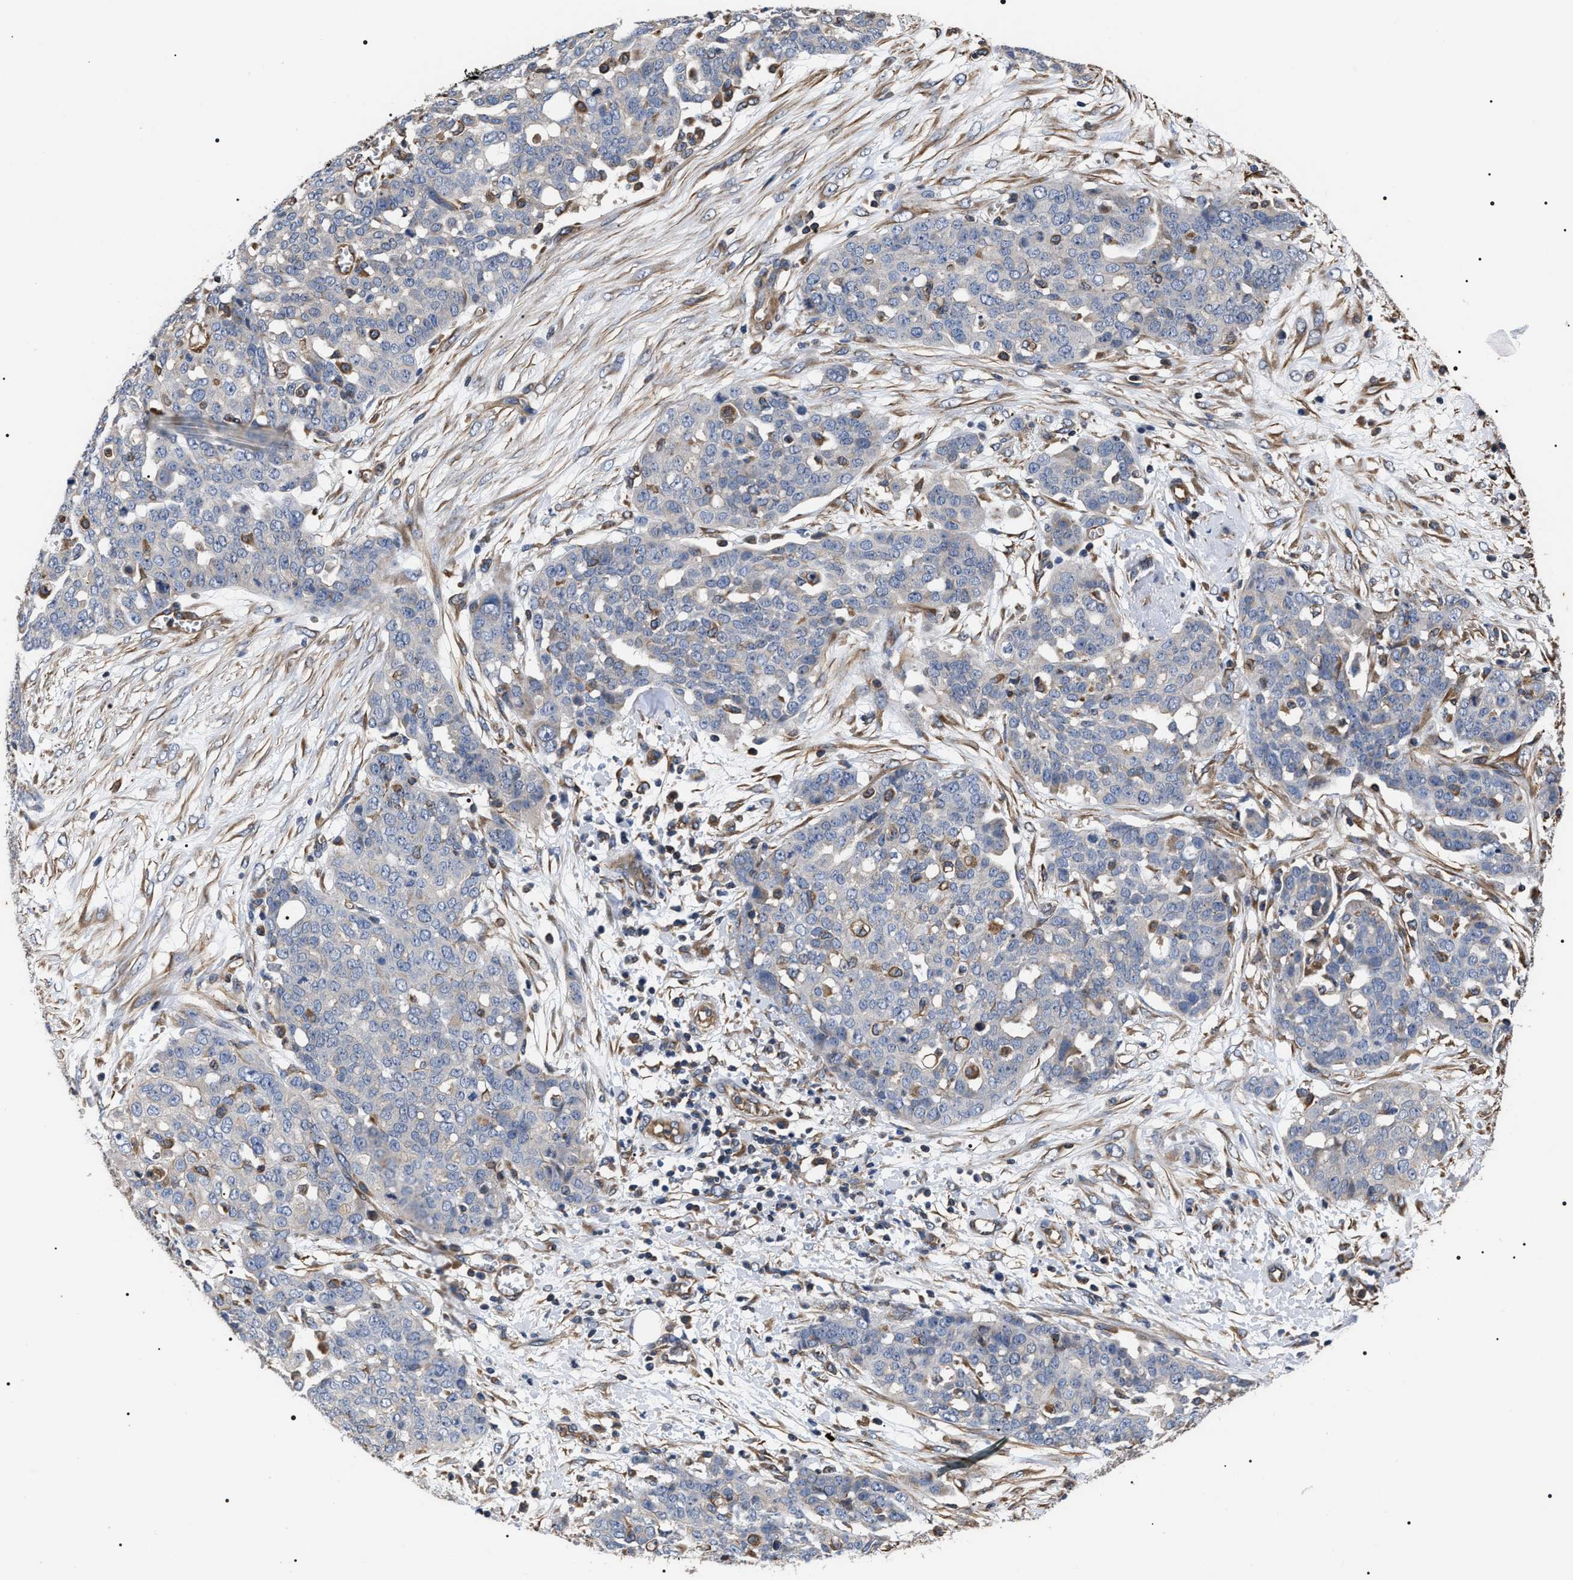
{"staining": {"intensity": "negative", "quantity": "none", "location": "none"}, "tissue": "ovarian cancer", "cell_type": "Tumor cells", "image_type": "cancer", "snomed": [{"axis": "morphology", "description": "Cystadenocarcinoma, serous, NOS"}, {"axis": "topography", "description": "Soft tissue"}, {"axis": "topography", "description": "Ovary"}], "caption": "Ovarian serous cystadenocarcinoma was stained to show a protein in brown. There is no significant staining in tumor cells.", "gene": "TSPAN33", "patient": {"sex": "female", "age": 57}}